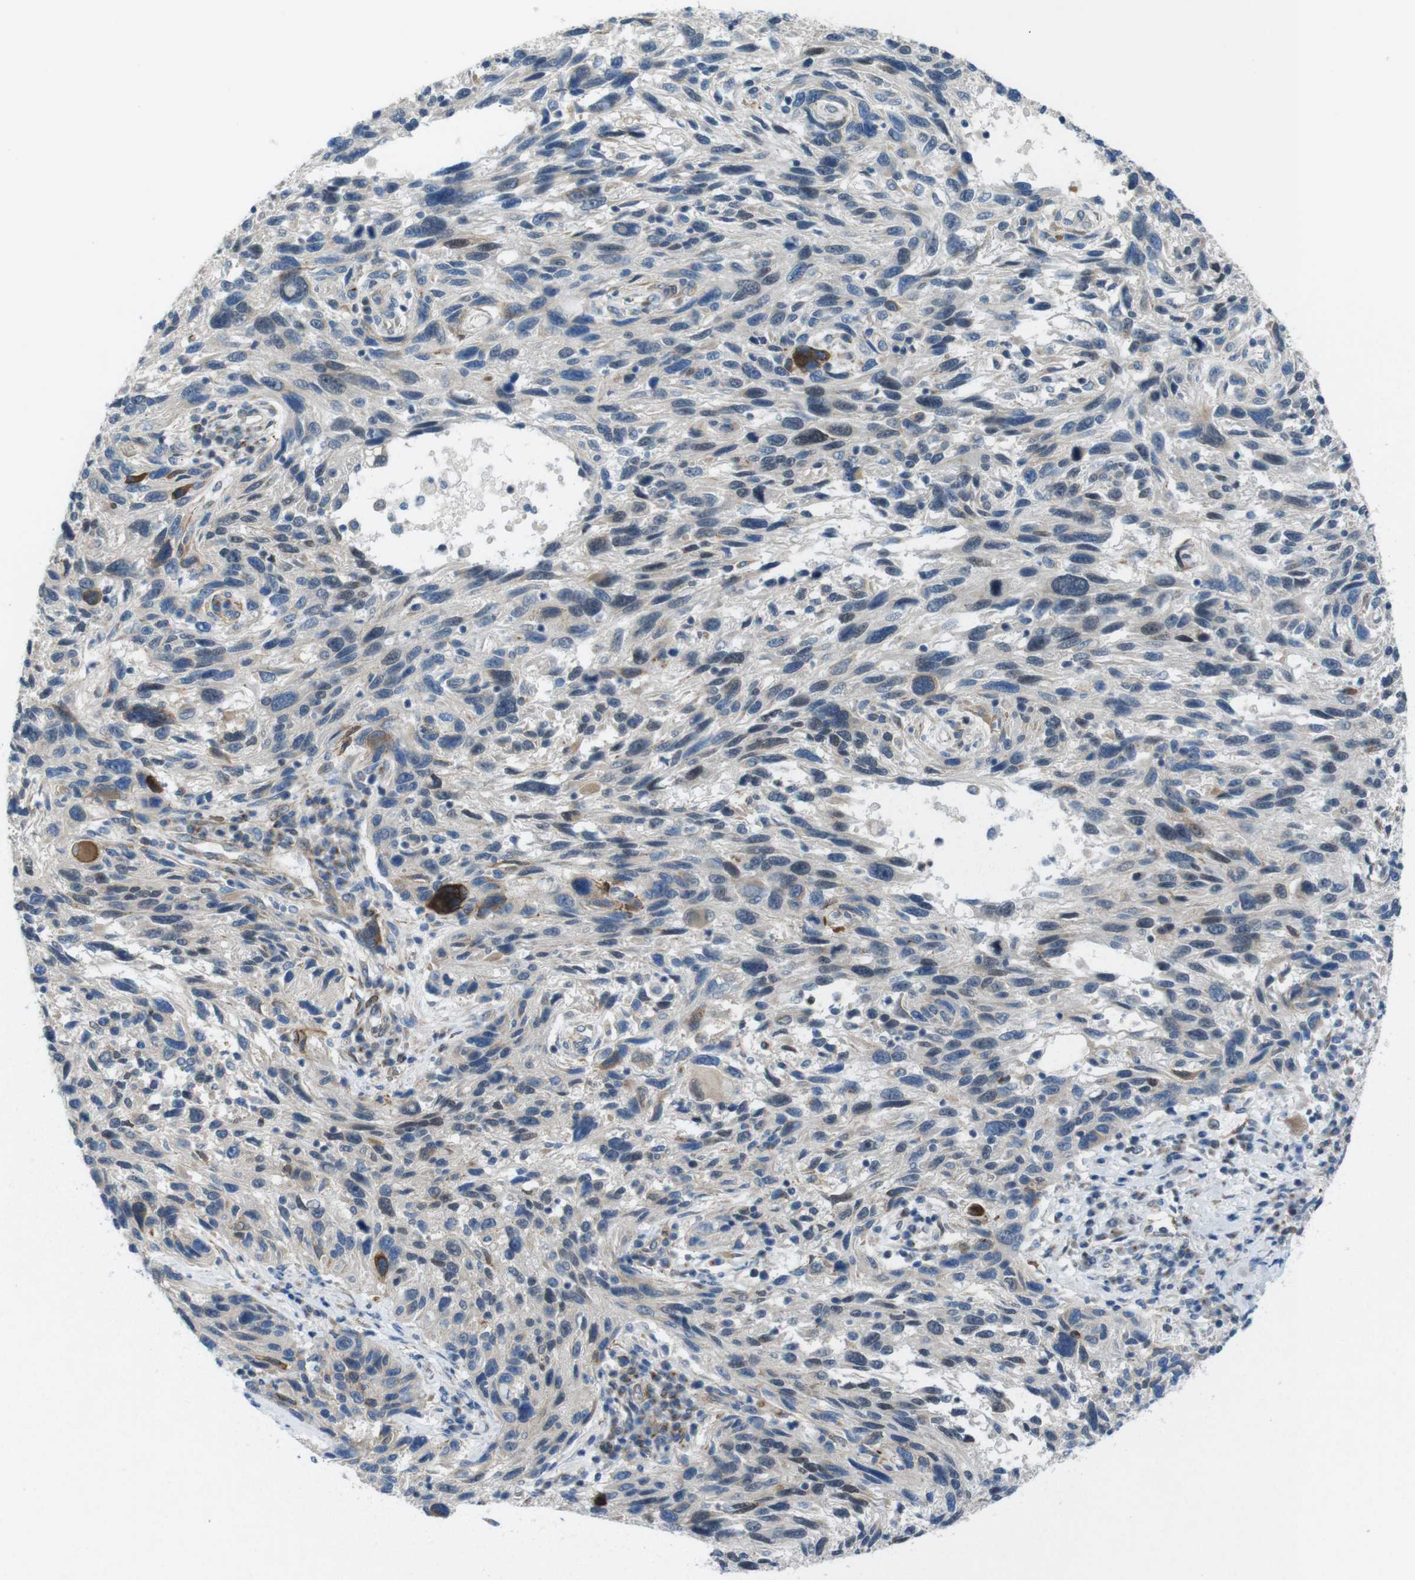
{"staining": {"intensity": "moderate", "quantity": "<25%", "location": "cytoplasmic/membranous"}, "tissue": "melanoma", "cell_type": "Tumor cells", "image_type": "cancer", "snomed": [{"axis": "morphology", "description": "Malignant melanoma, NOS"}, {"axis": "topography", "description": "Skin"}], "caption": "Melanoma stained for a protein displays moderate cytoplasmic/membranous positivity in tumor cells.", "gene": "SKI", "patient": {"sex": "male", "age": 53}}